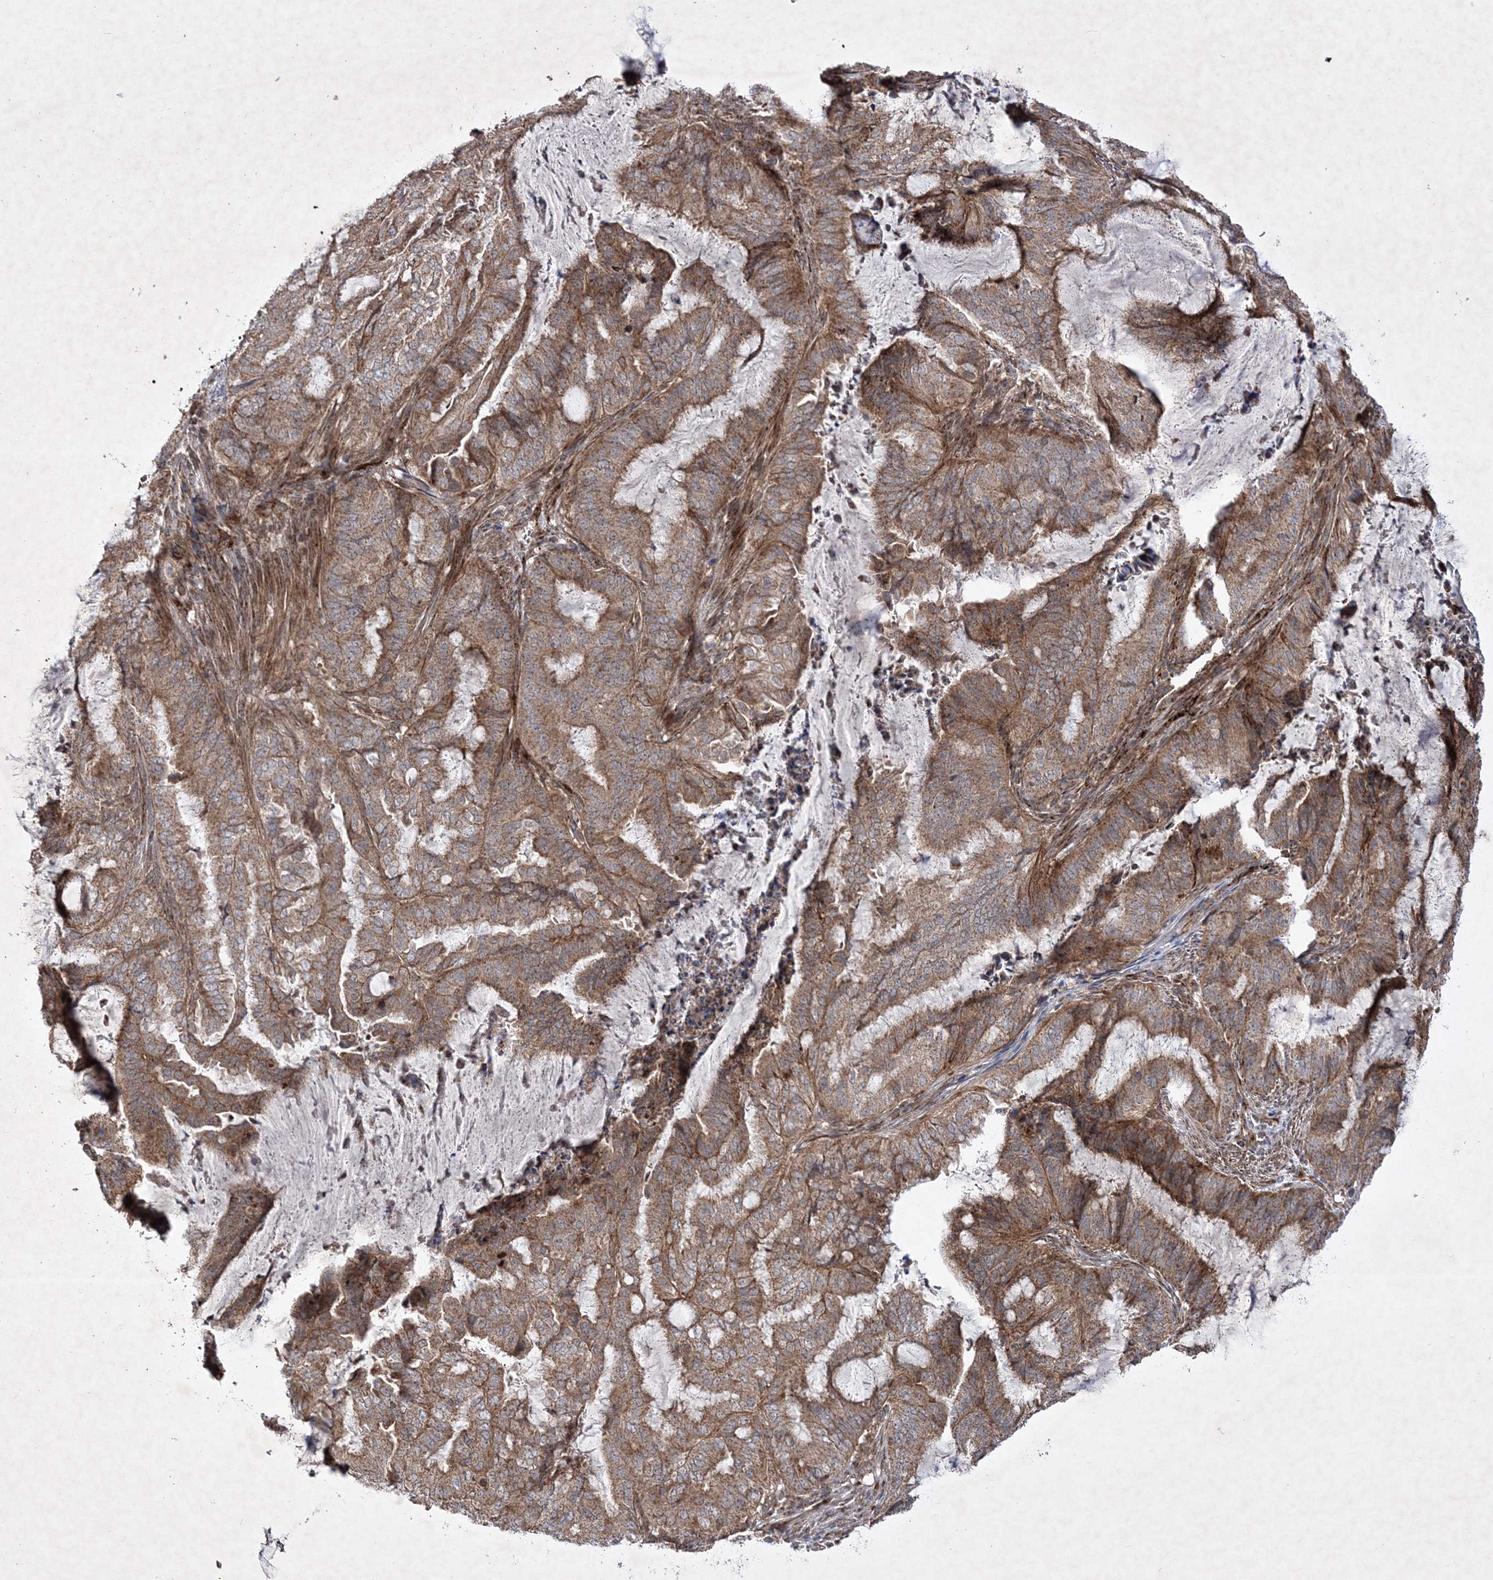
{"staining": {"intensity": "moderate", "quantity": ">75%", "location": "cytoplasmic/membranous"}, "tissue": "endometrial cancer", "cell_type": "Tumor cells", "image_type": "cancer", "snomed": [{"axis": "morphology", "description": "Adenocarcinoma, NOS"}, {"axis": "topography", "description": "Endometrium"}], "caption": "DAB (3,3'-diaminobenzidine) immunohistochemical staining of endometrial cancer reveals moderate cytoplasmic/membranous protein expression in approximately >75% of tumor cells.", "gene": "SCRN3", "patient": {"sex": "female", "age": 51}}